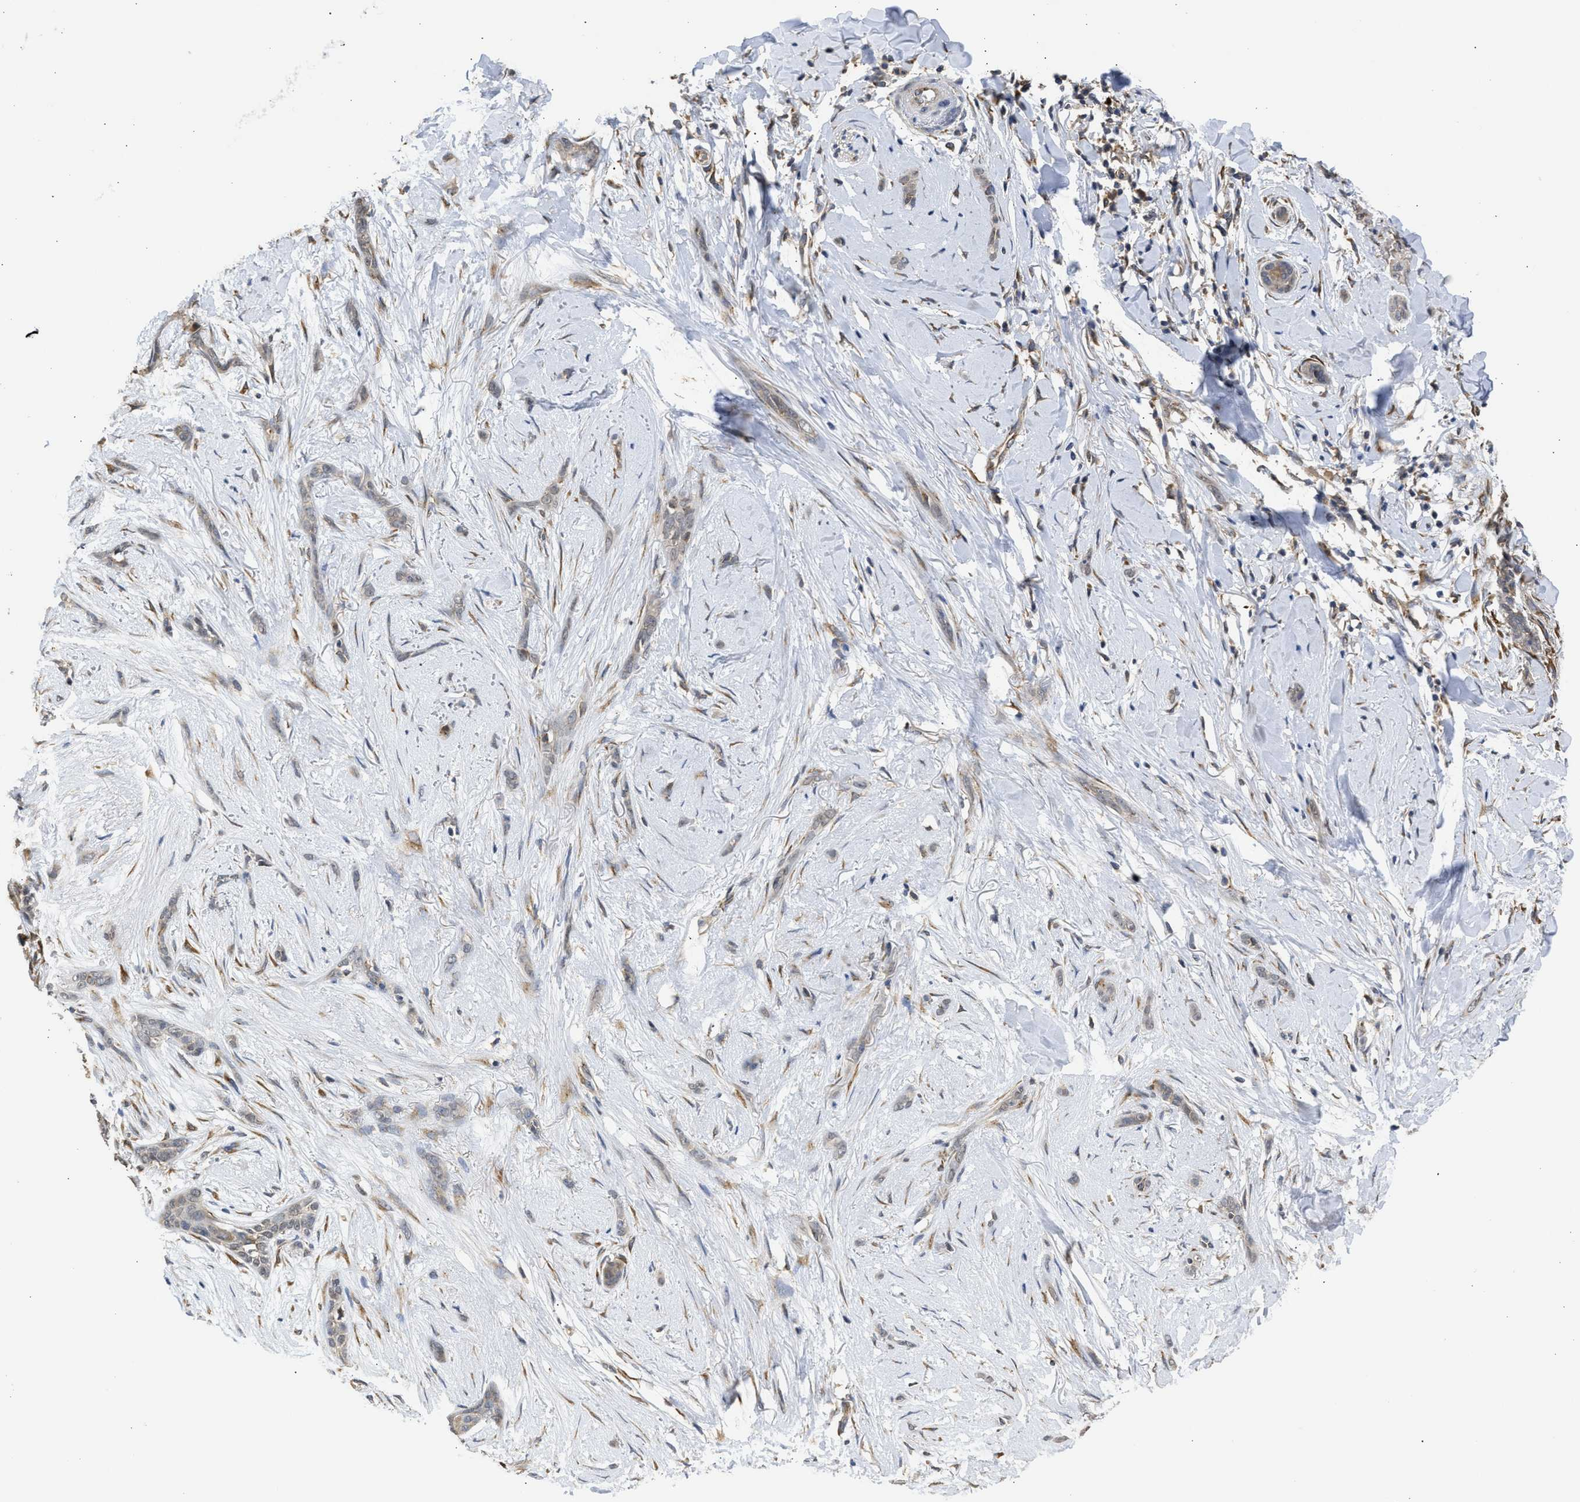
{"staining": {"intensity": "weak", "quantity": ">75%", "location": "cytoplasmic/membranous"}, "tissue": "skin cancer", "cell_type": "Tumor cells", "image_type": "cancer", "snomed": [{"axis": "morphology", "description": "Basal cell carcinoma"}, {"axis": "morphology", "description": "Adnexal tumor, benign"}, {"axis": "topography", "description": "Skin"}], "caption": "A micrograph showing weak cytoplasmic/membranous staining in about >75% of tumor cells in skin cancer, as visualized by brown immunohistochemical staining.", "gene": "DNAJC1", "patient": {"sex": "female", "age": 42}}